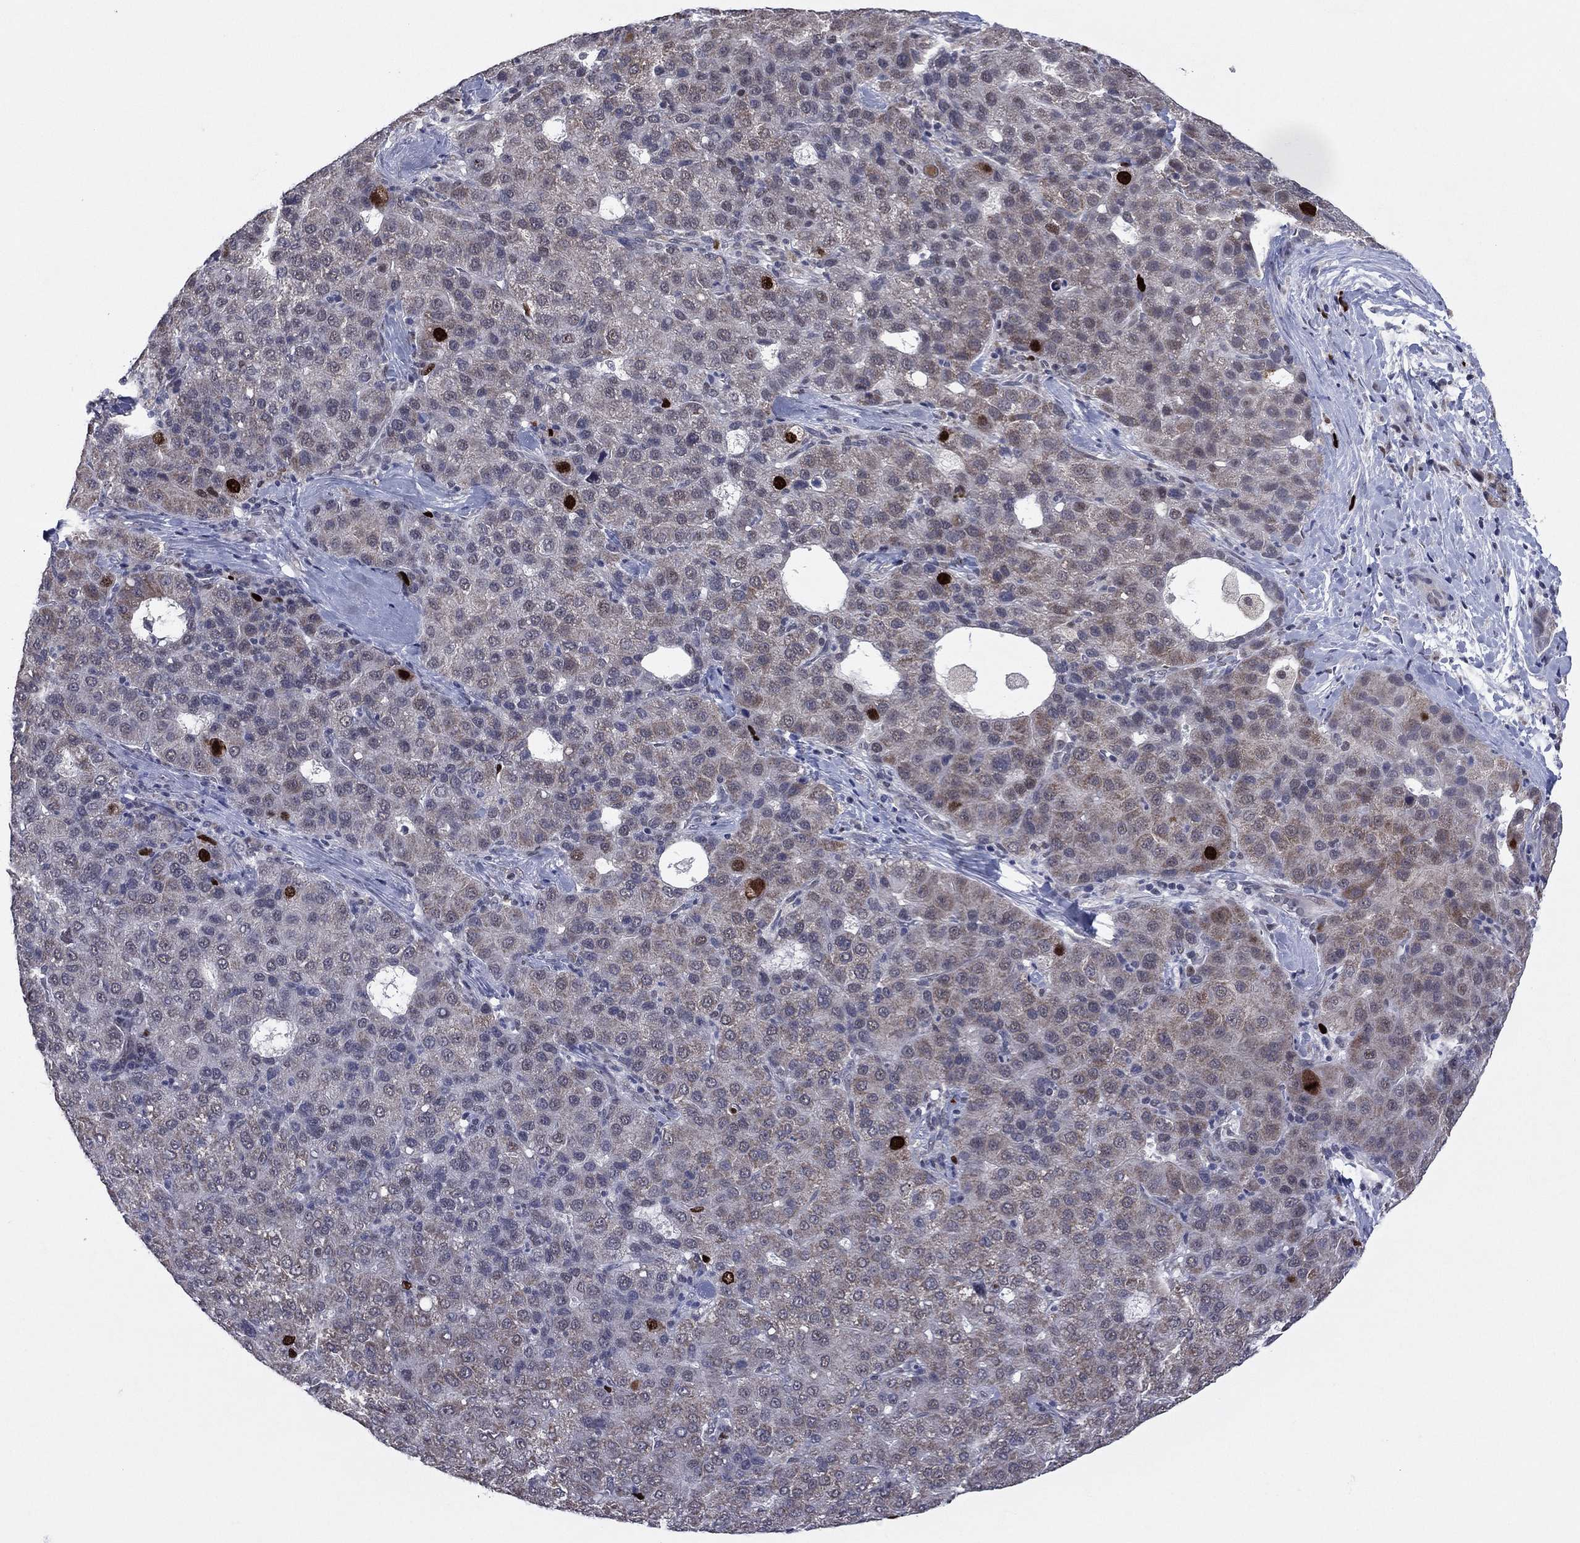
{"staining": {"intensity": "strong", "quantity": "<25%", "location": "nuclear"}, "tissue": "liver cancer", "cell_type": "Tumor cells", "image_type": "cancer", "snomed": [{"axis": "morphology", "description": "Carcinoma, Hepatocellular, NOS"}, {"axis": "topography", "description": "Liver"}], "caption": "IHC micrograph of liver cancer stained for a protein (brown), which reveals medium levels of strong nuclear staining in about <25% of tumor cells.", "gene": "CDCA5", "patient": {"sex": "male", "age": 65}}